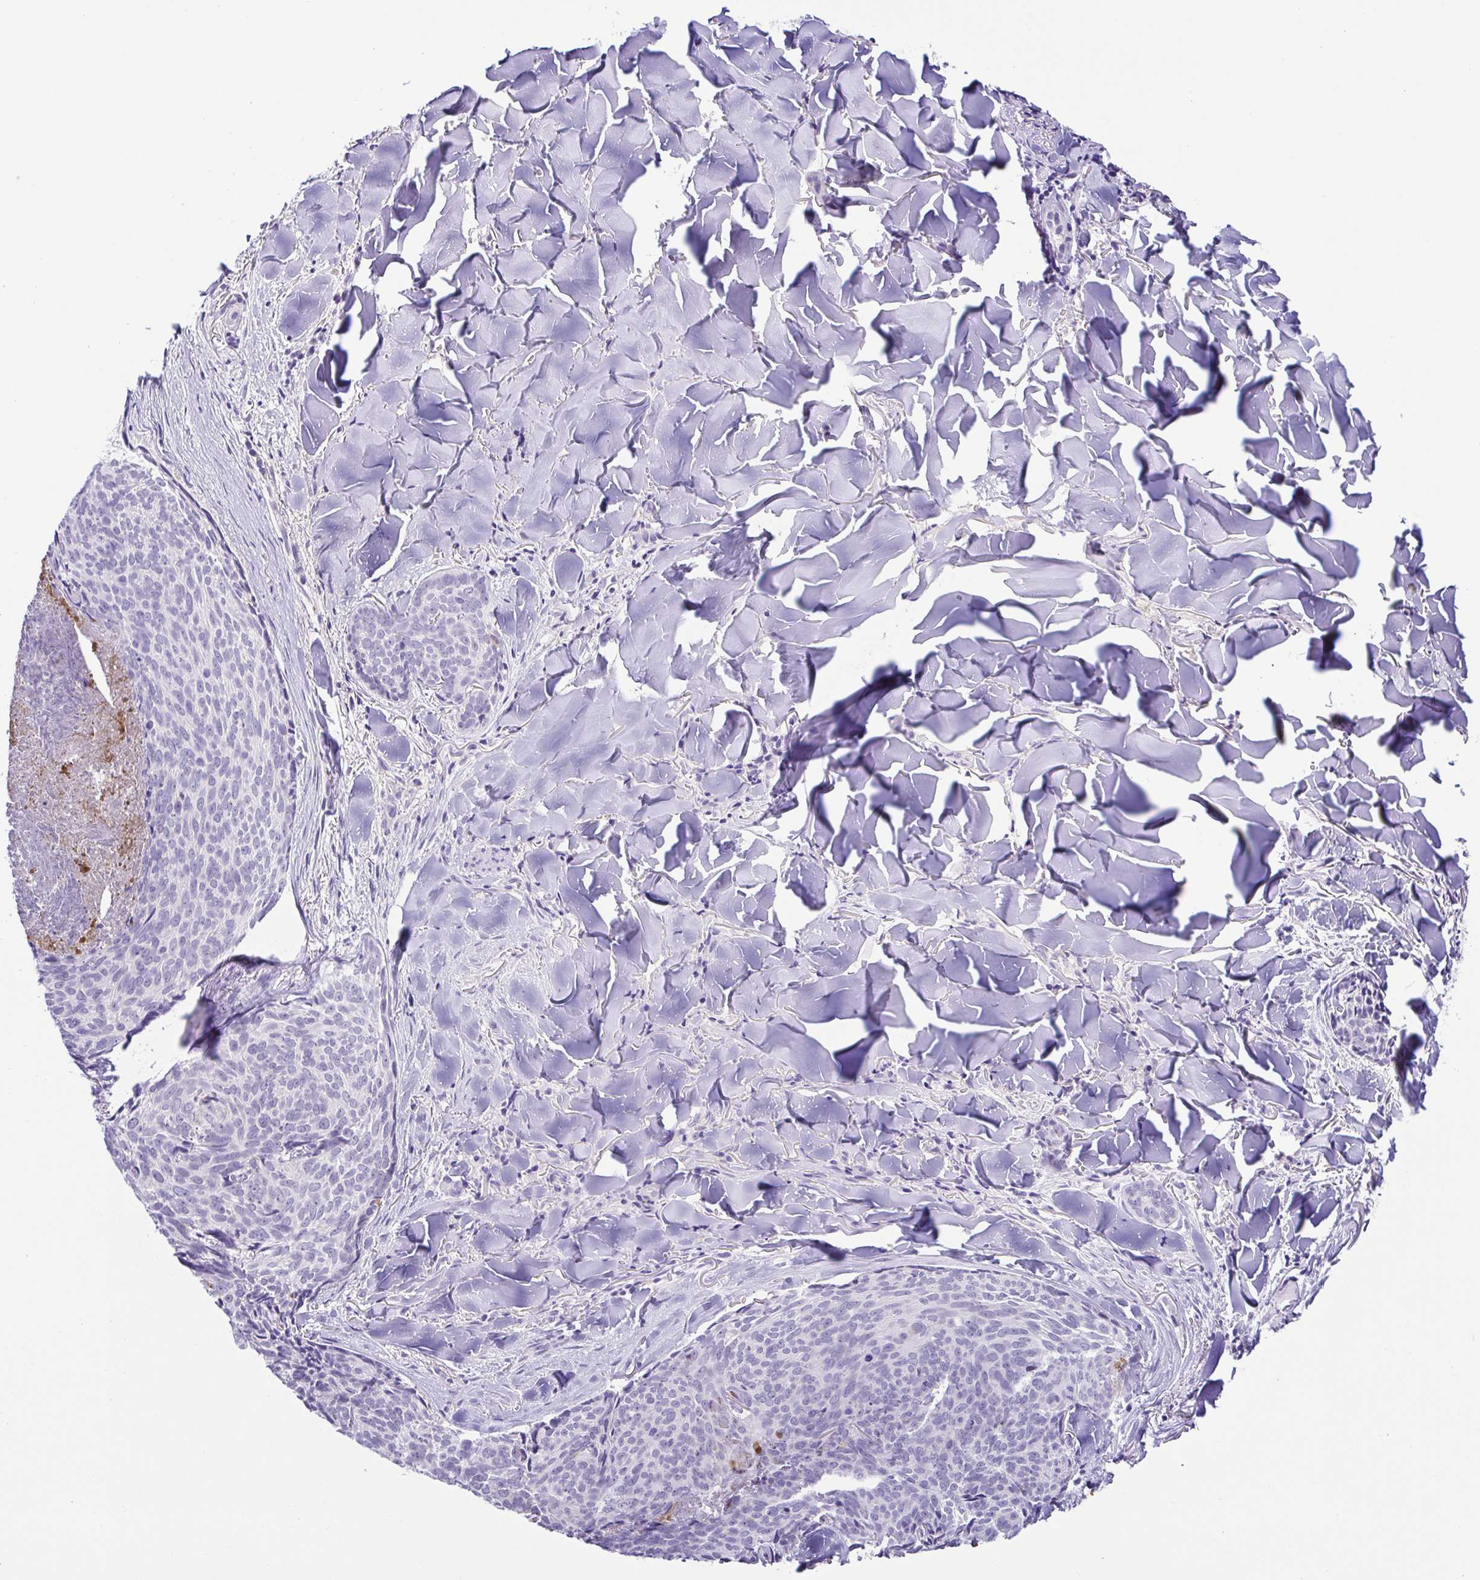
{"staining": {"intensity": "negative", "quantity": "none", "location": "none"}, "tissue": "skin cancer", "cell_type": "Tumor cells", "image_type": "cancer", "snomed": [{"axis": "morphology", "description": "Basal cell carcinoma"}, {"axis": "topography", "description": "Skin"}], "caption": "An immunohistochemistry (IHC) photomicrograph of skin cancer is shown. There is no staining in tumor cells of skin cancer.", "gene": "TERT", "patient": {"sex": "female", "age": 82}}